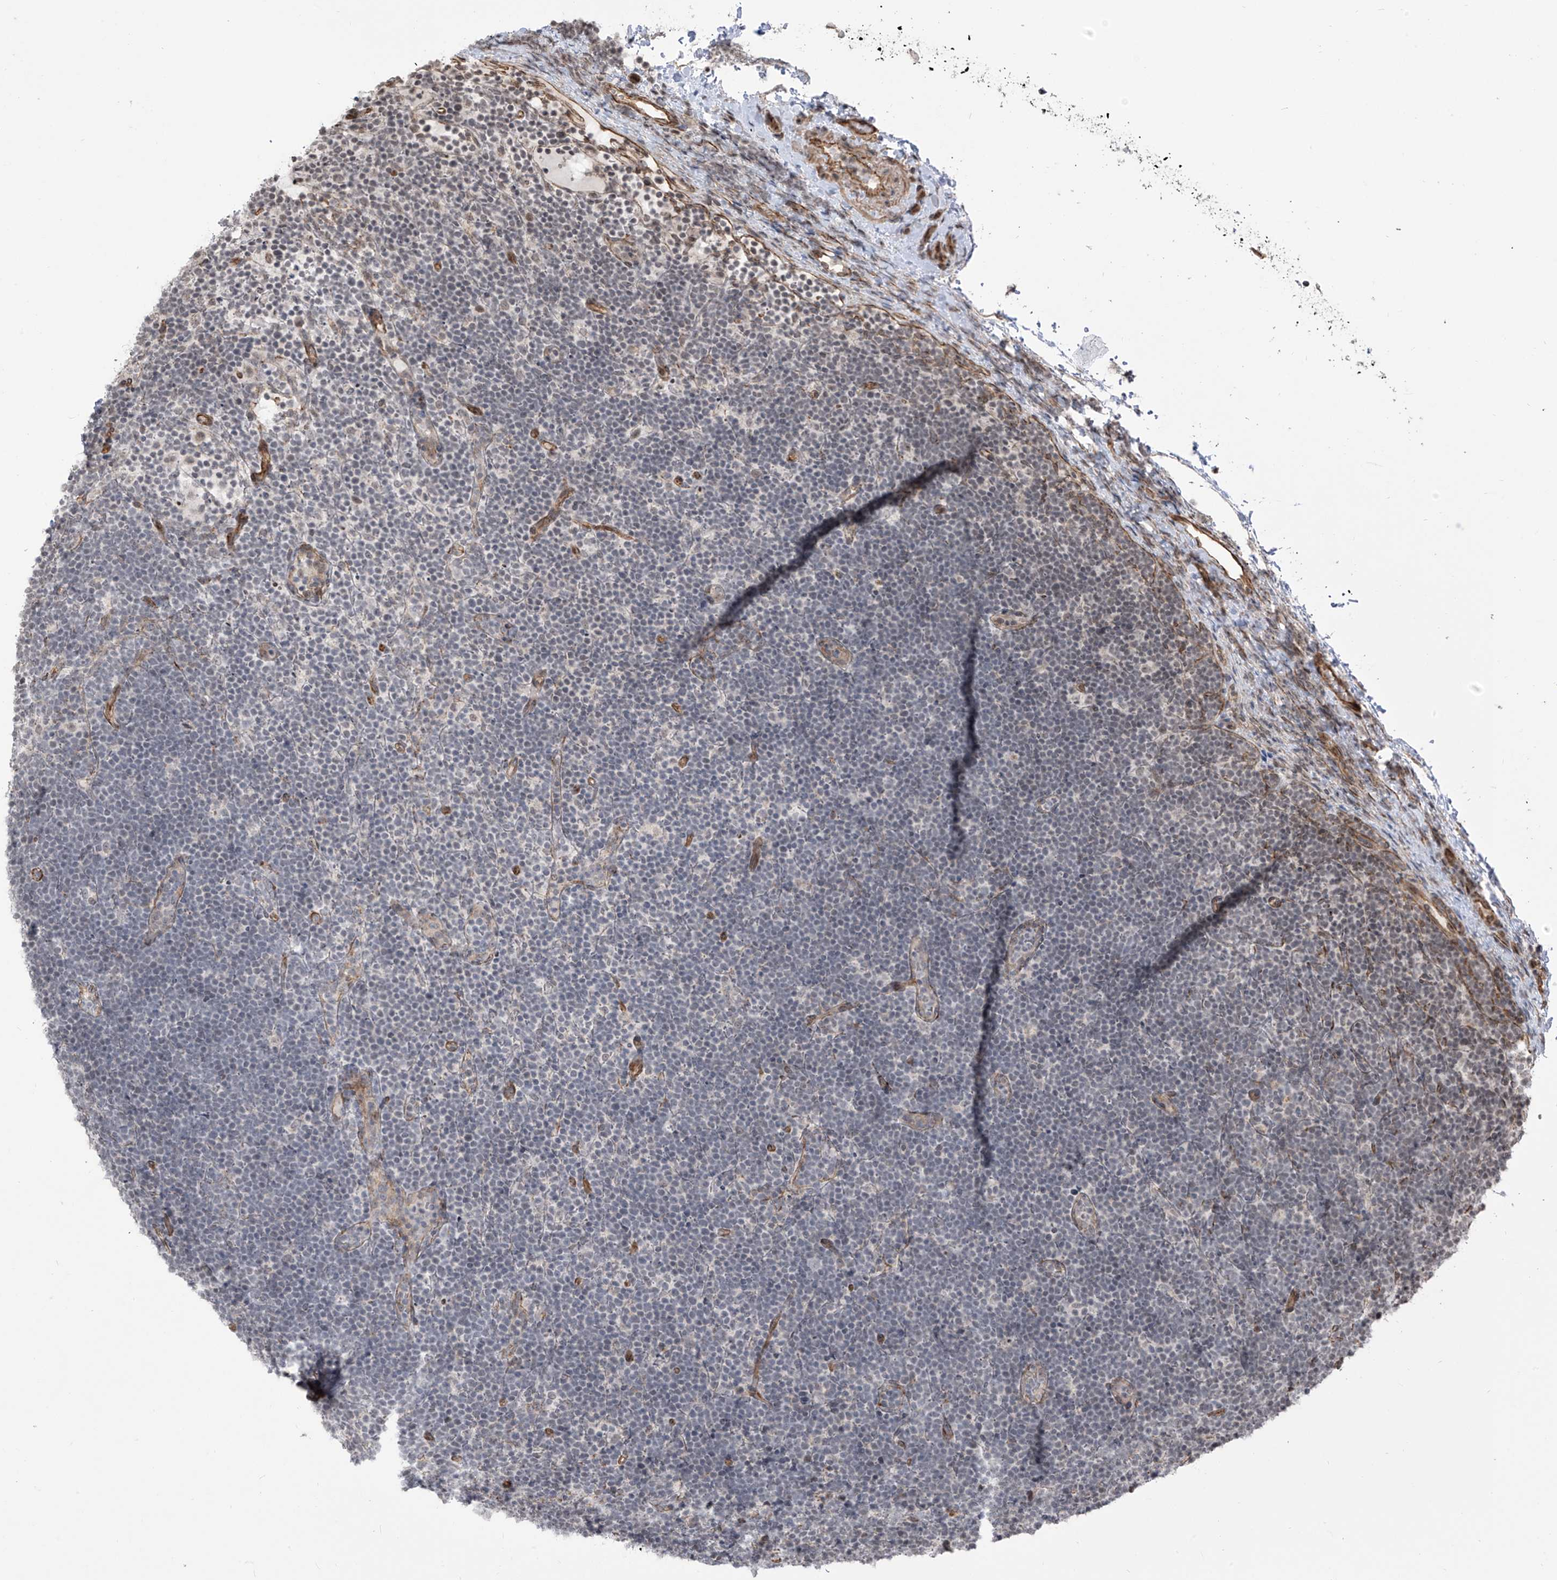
{"staining": {"intensity": "negative", "quantity": "none", "location": "none"}, "tissue": "lymphoma", "cell_type": "Tumor cells", "image_type": "cancer", "snomed": [{"axis": "morphology", "description": "Malignant lymphoma, non-Hodgkin's type, High grade"}, {"axis": "topography", "description": "Lymph node"}], "caption": "DAB immunohistochemical staining of human lymphoma shows no significant positivity in tumor cells. The staining was performed using DAB (3,3'-diaminobenzidine) to visualize the protein expression in brown, while the nuclei were stained in blue with hematoxylin (Magnification: 20x).", "gene": "METAP1D", "patient": {"sex": "male", "age": 13}}